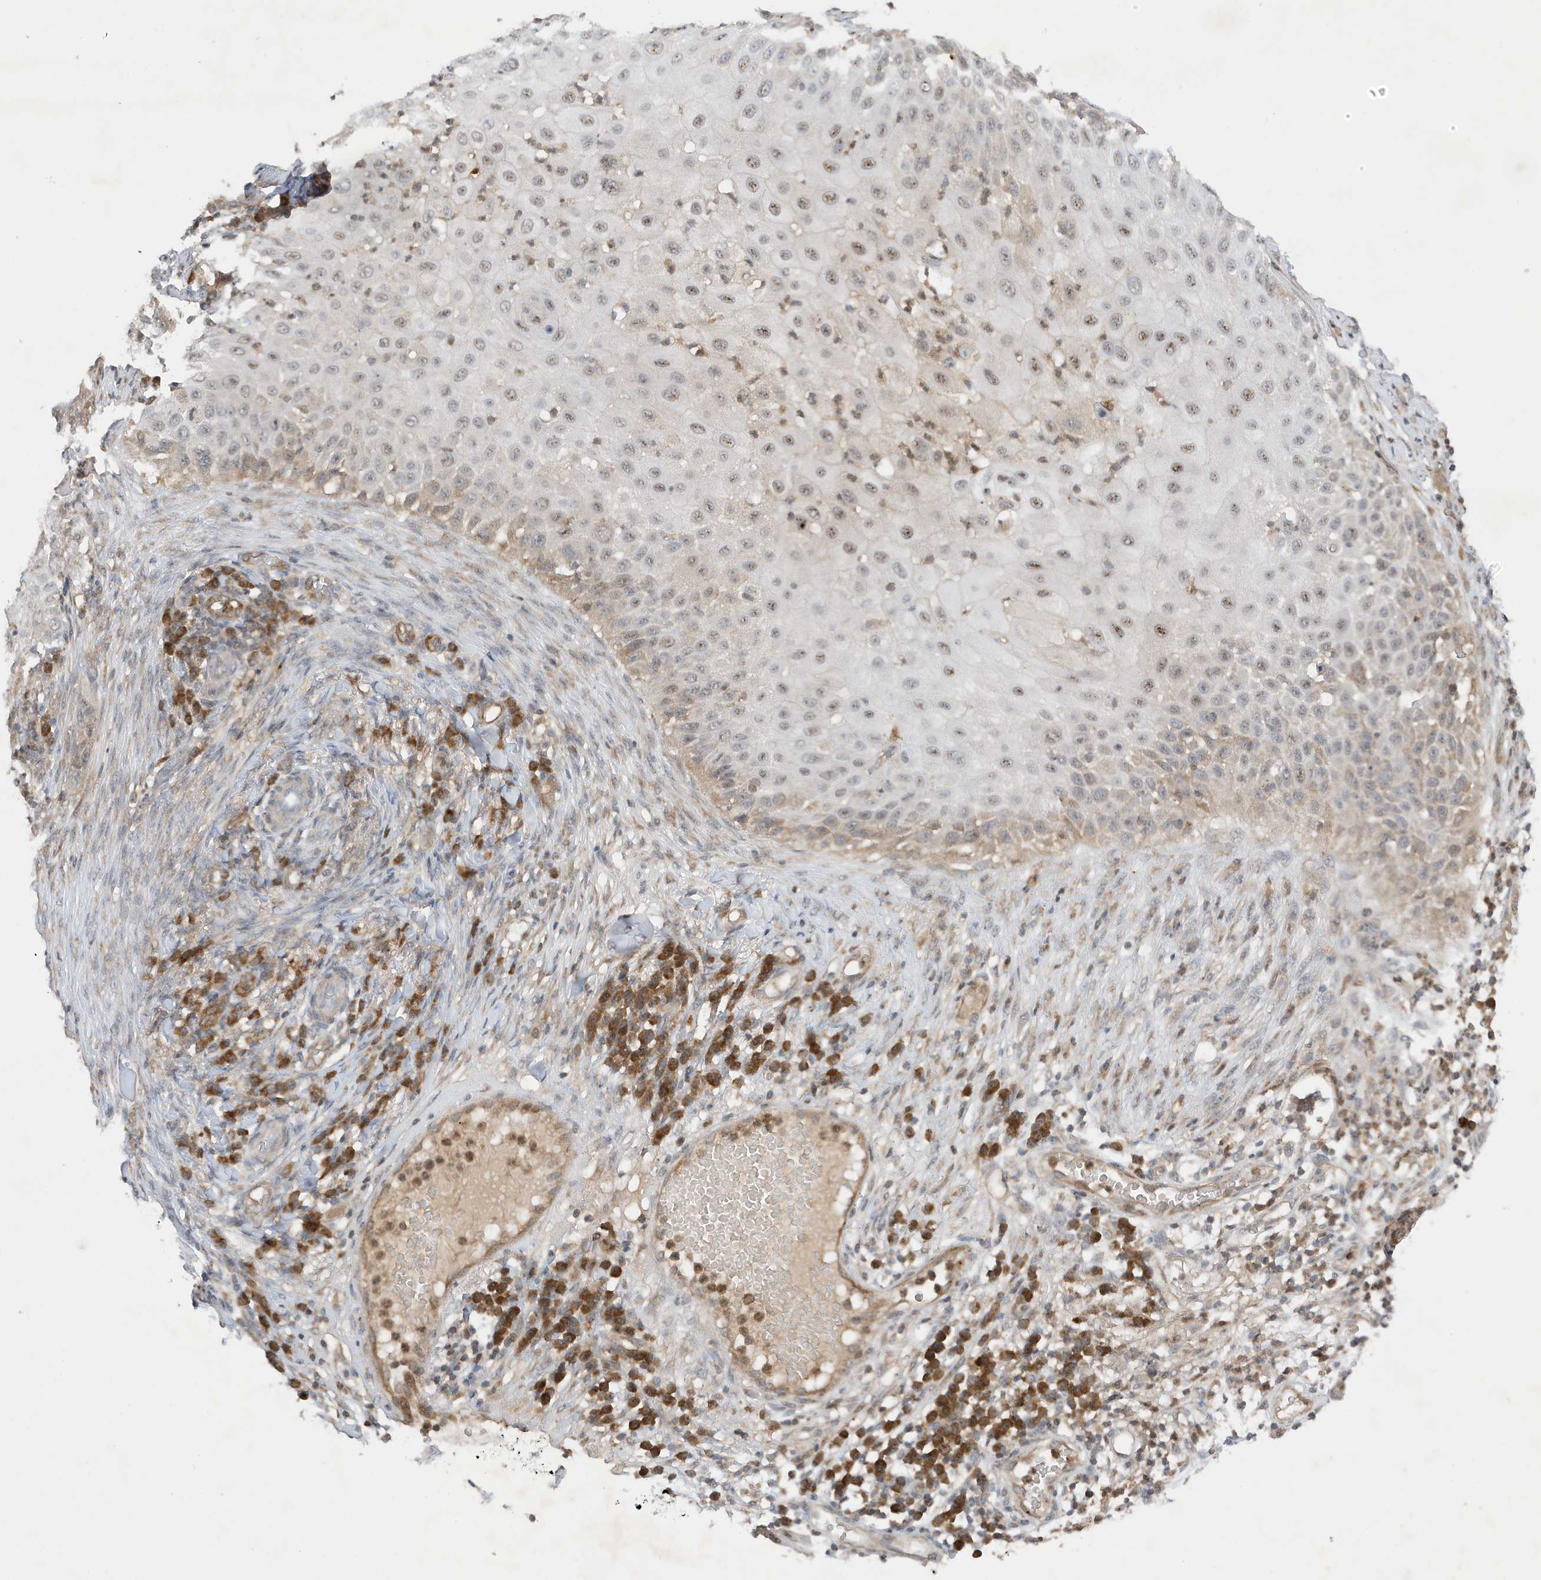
{"staining": {"intensity": "weak", "quantity": "25%-75%", "location": "nuclear"}, "tissue": "skin cancer", "cell_type": "Tumor cells", "image_type": "cancer", "snomed": [{"axis": "morphology", "description": "Squamous cell carcinoma, NOS"}, {"axis": "topography", "description": "Skin"}], "caption": "Protein staining of skin cancer tissue shows weak nuclear positivity in about 25%-75% of tumor cells. The staining was performed using DAB, with brown indicating positive protein expression. Nuclei are stained blue with hematoxylin.", "gene": "MAST3", "patient": {"sex": "female", "age": 44}}